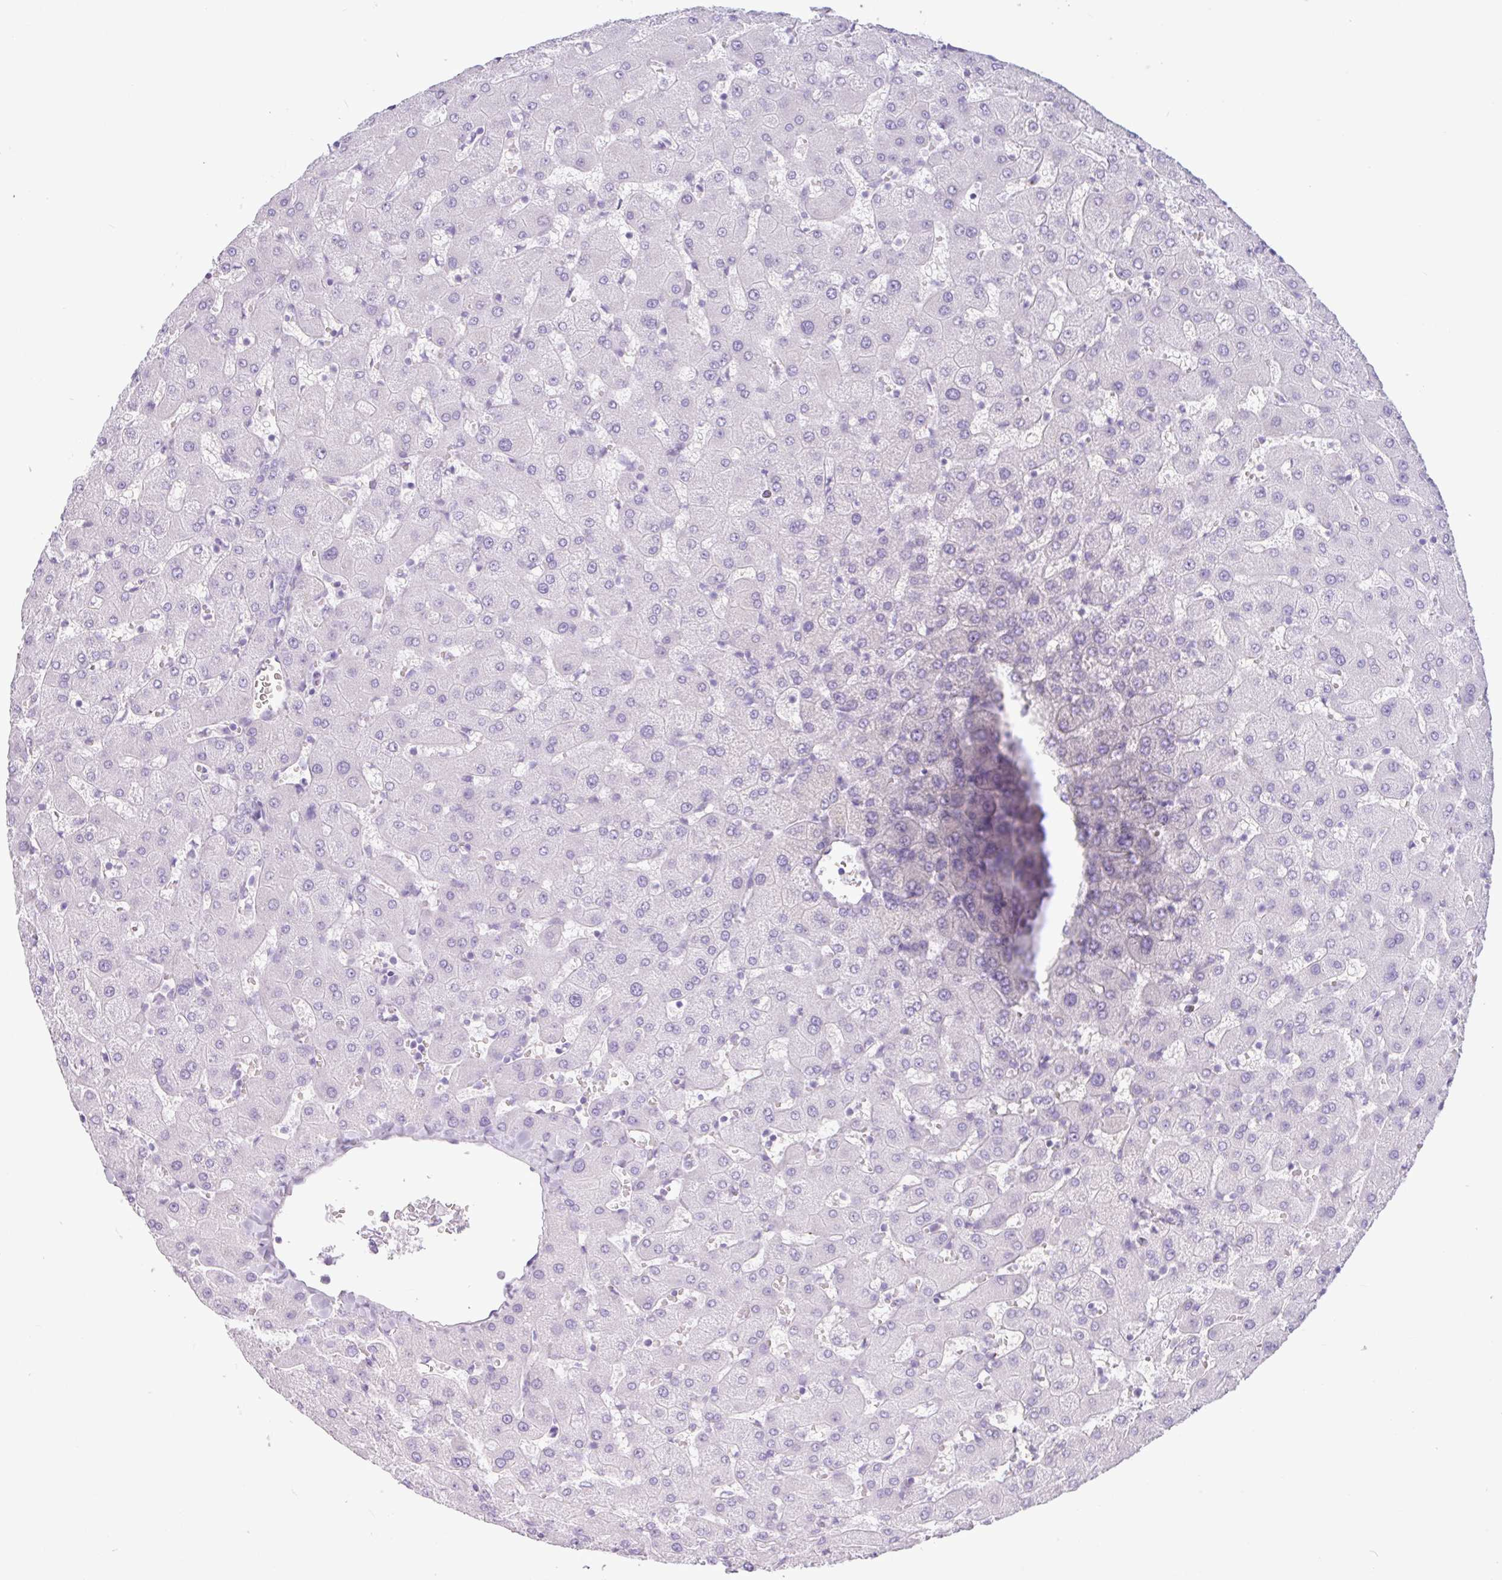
{"staining": {"intensity": "negative", "quantity": "none", "location": "none"}, "tissue": "liver", "cell_type": "Cholangiocytes", "image_type": "normal", "snomed": [{"axis": "morphology", "description": "Normal tissue, NOS"}, {"axis": "topography", "description": "Liver"}], "caption": "Cholangiocytes show no significant protein expression in unremarkable liver. Brightfield microscopy of immunohistochemistry (IHC) stained with DAB (3,3'-diaminobenzidine) (brown) and hematoxylin (blue), captured at high magnification.", "gene": "CTSE", "patient": {"sex": "female", "age": 63}}